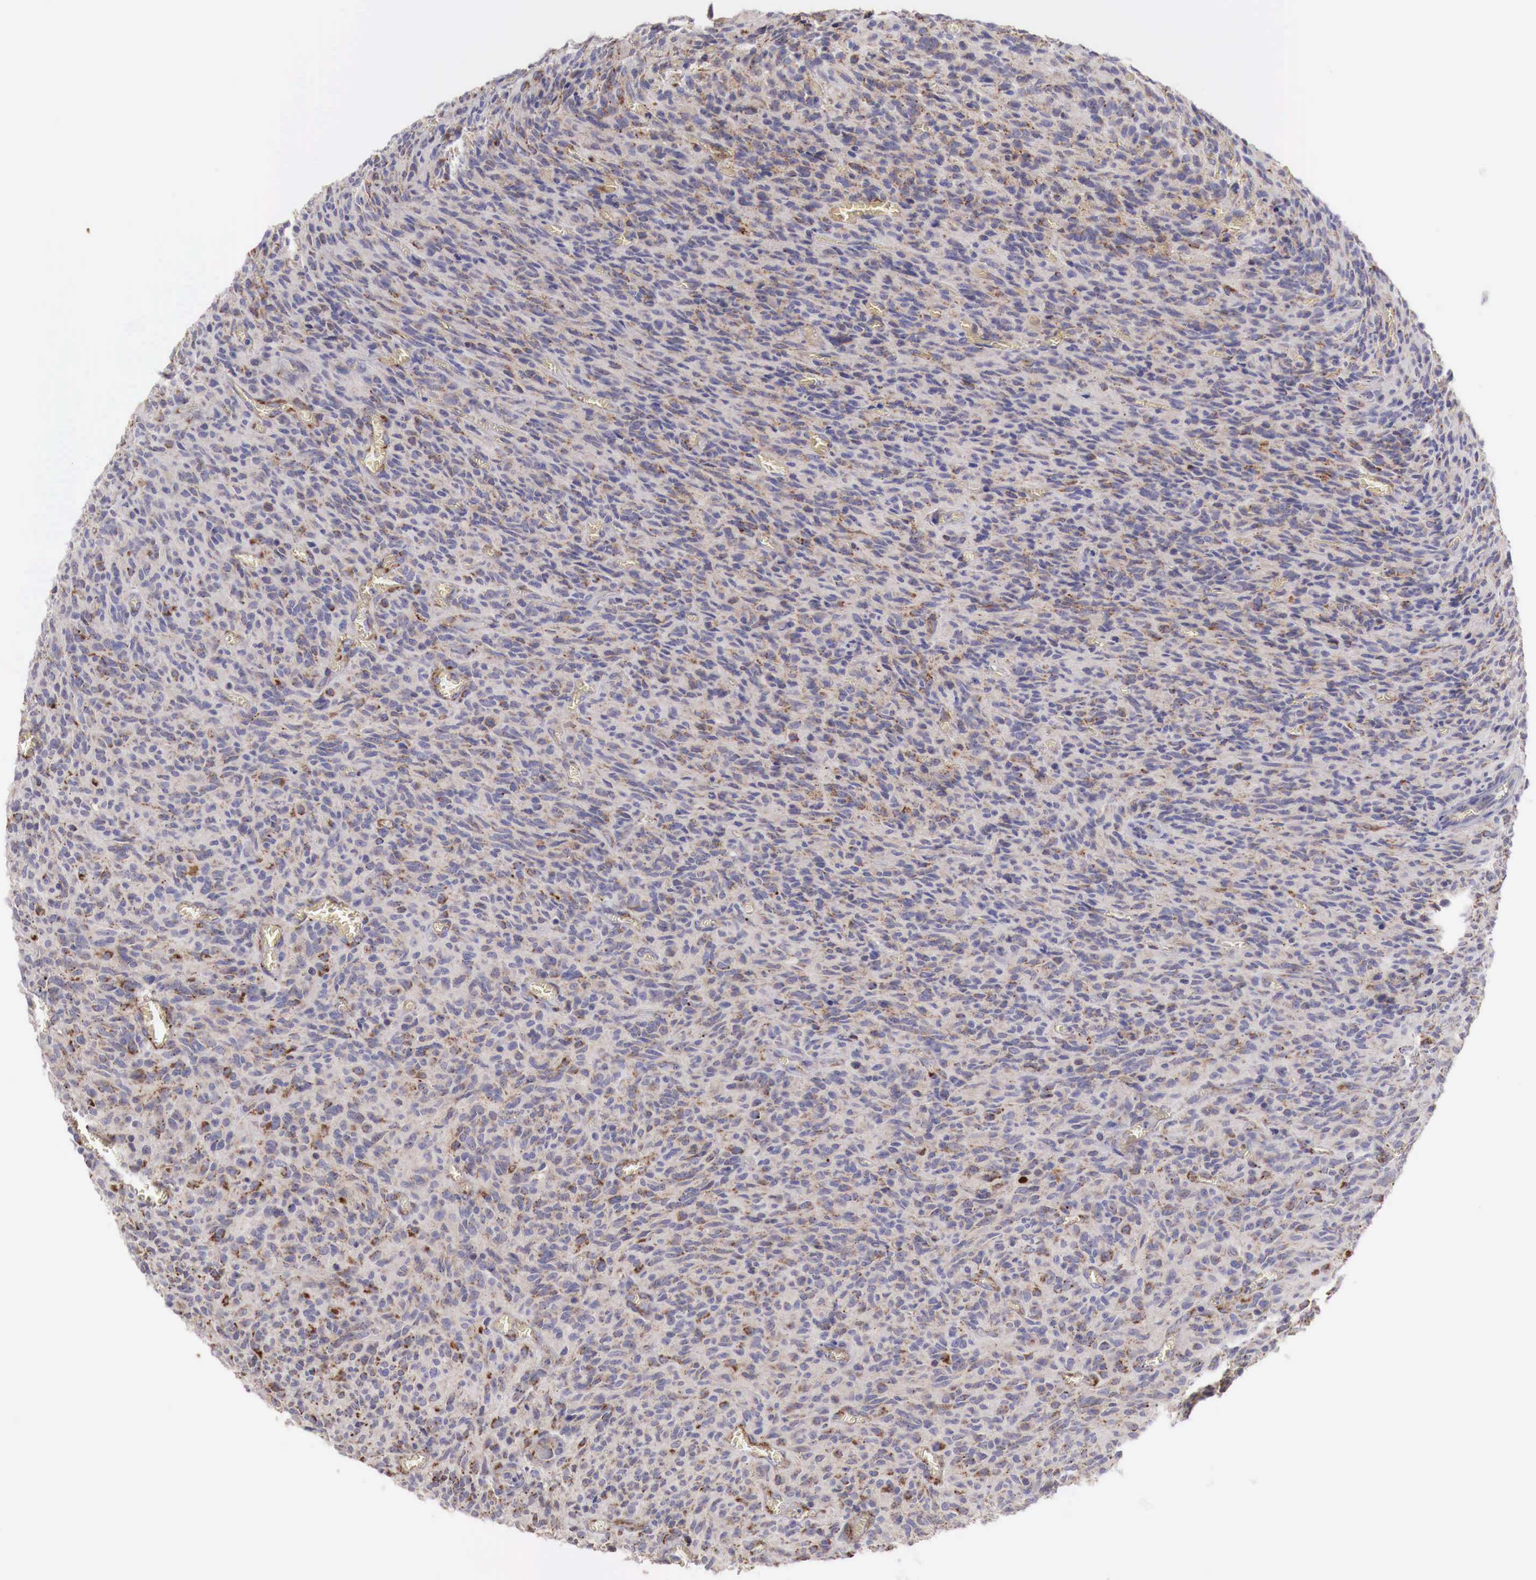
{"staining": {"intensity": "weak", "quantity": ">75%", "location": "cytoplasmic/membranous"}, "tissue": "glioma", "cell_type": "Tumor cells", "image_type": "cancer", "snomed": [{"axis": "morphology", "description": "Glioma, malignant, High grade"}, {"axis": "topography", "description": "Brain"}], "caption": "Brown immunohistochemical staining in high-grade glioma (malignant) demonstrates weak cytoplasmic/membranous positivity in about >75% of tumor cells. Ihc stains the protein of interest in brown and the nuclei are stained blue.", "gene": "XPNPEP3", "patient": {"sex": "male", "age": 56}}